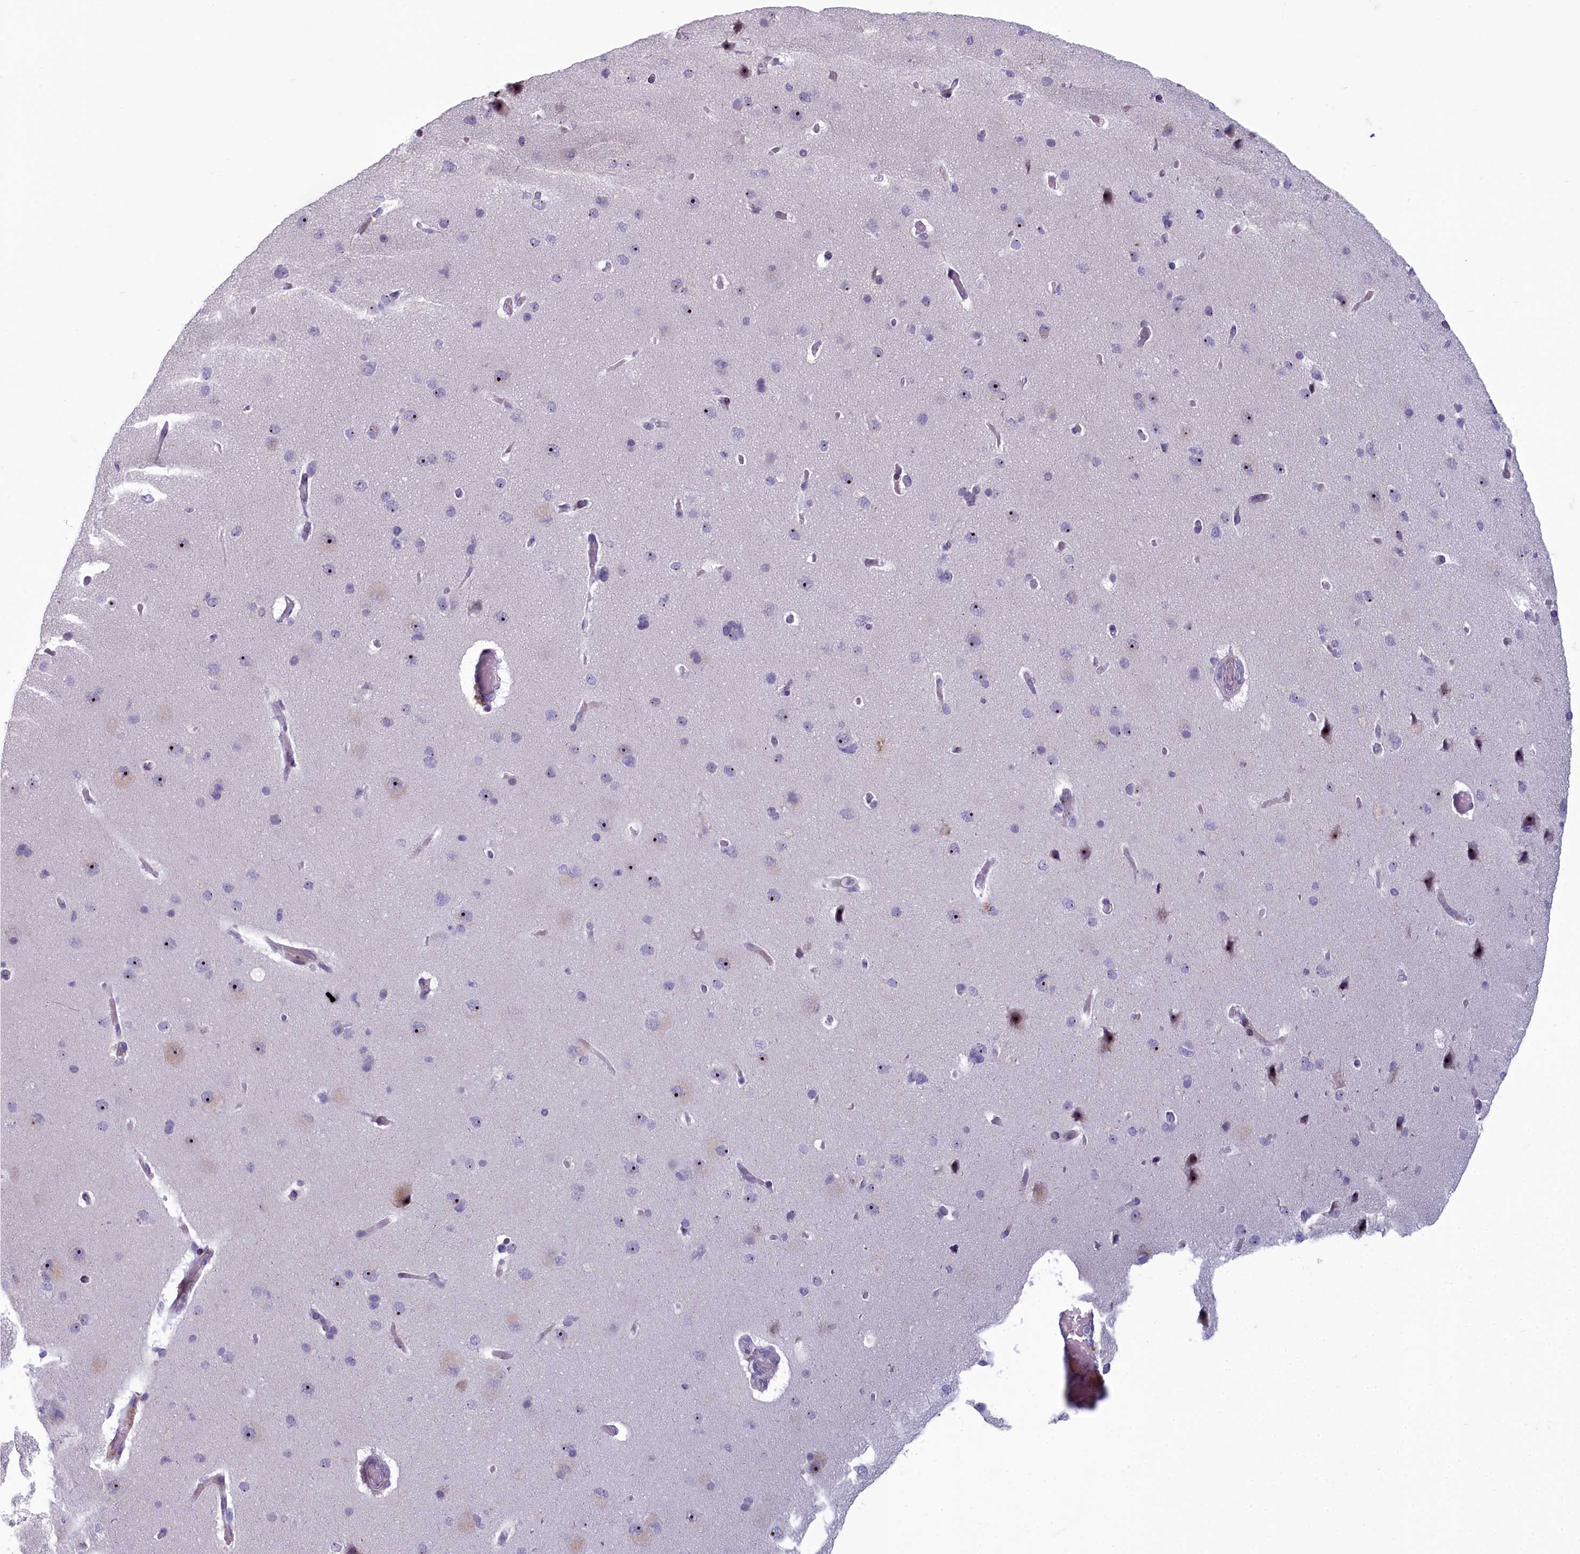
{"staining": {"intensity": "negative", "quantity": "none", "location": "none"}, "tissue": "cerebral cortex", "cell_type": "Endothelial cells", "image_type": "normal", "snomed": [{"axis": "morphology", "description": "Normal tissue, NOS"}, {"axis": "topography", "description": "Cerebral cortex"}], "caption": "Immunohistochemical staining of unremarkable cerebral cortex displays no significant positivity in endothelial cells.", "gene": "INSYN2A", "patient": {"sex": "male", "age": 62}}